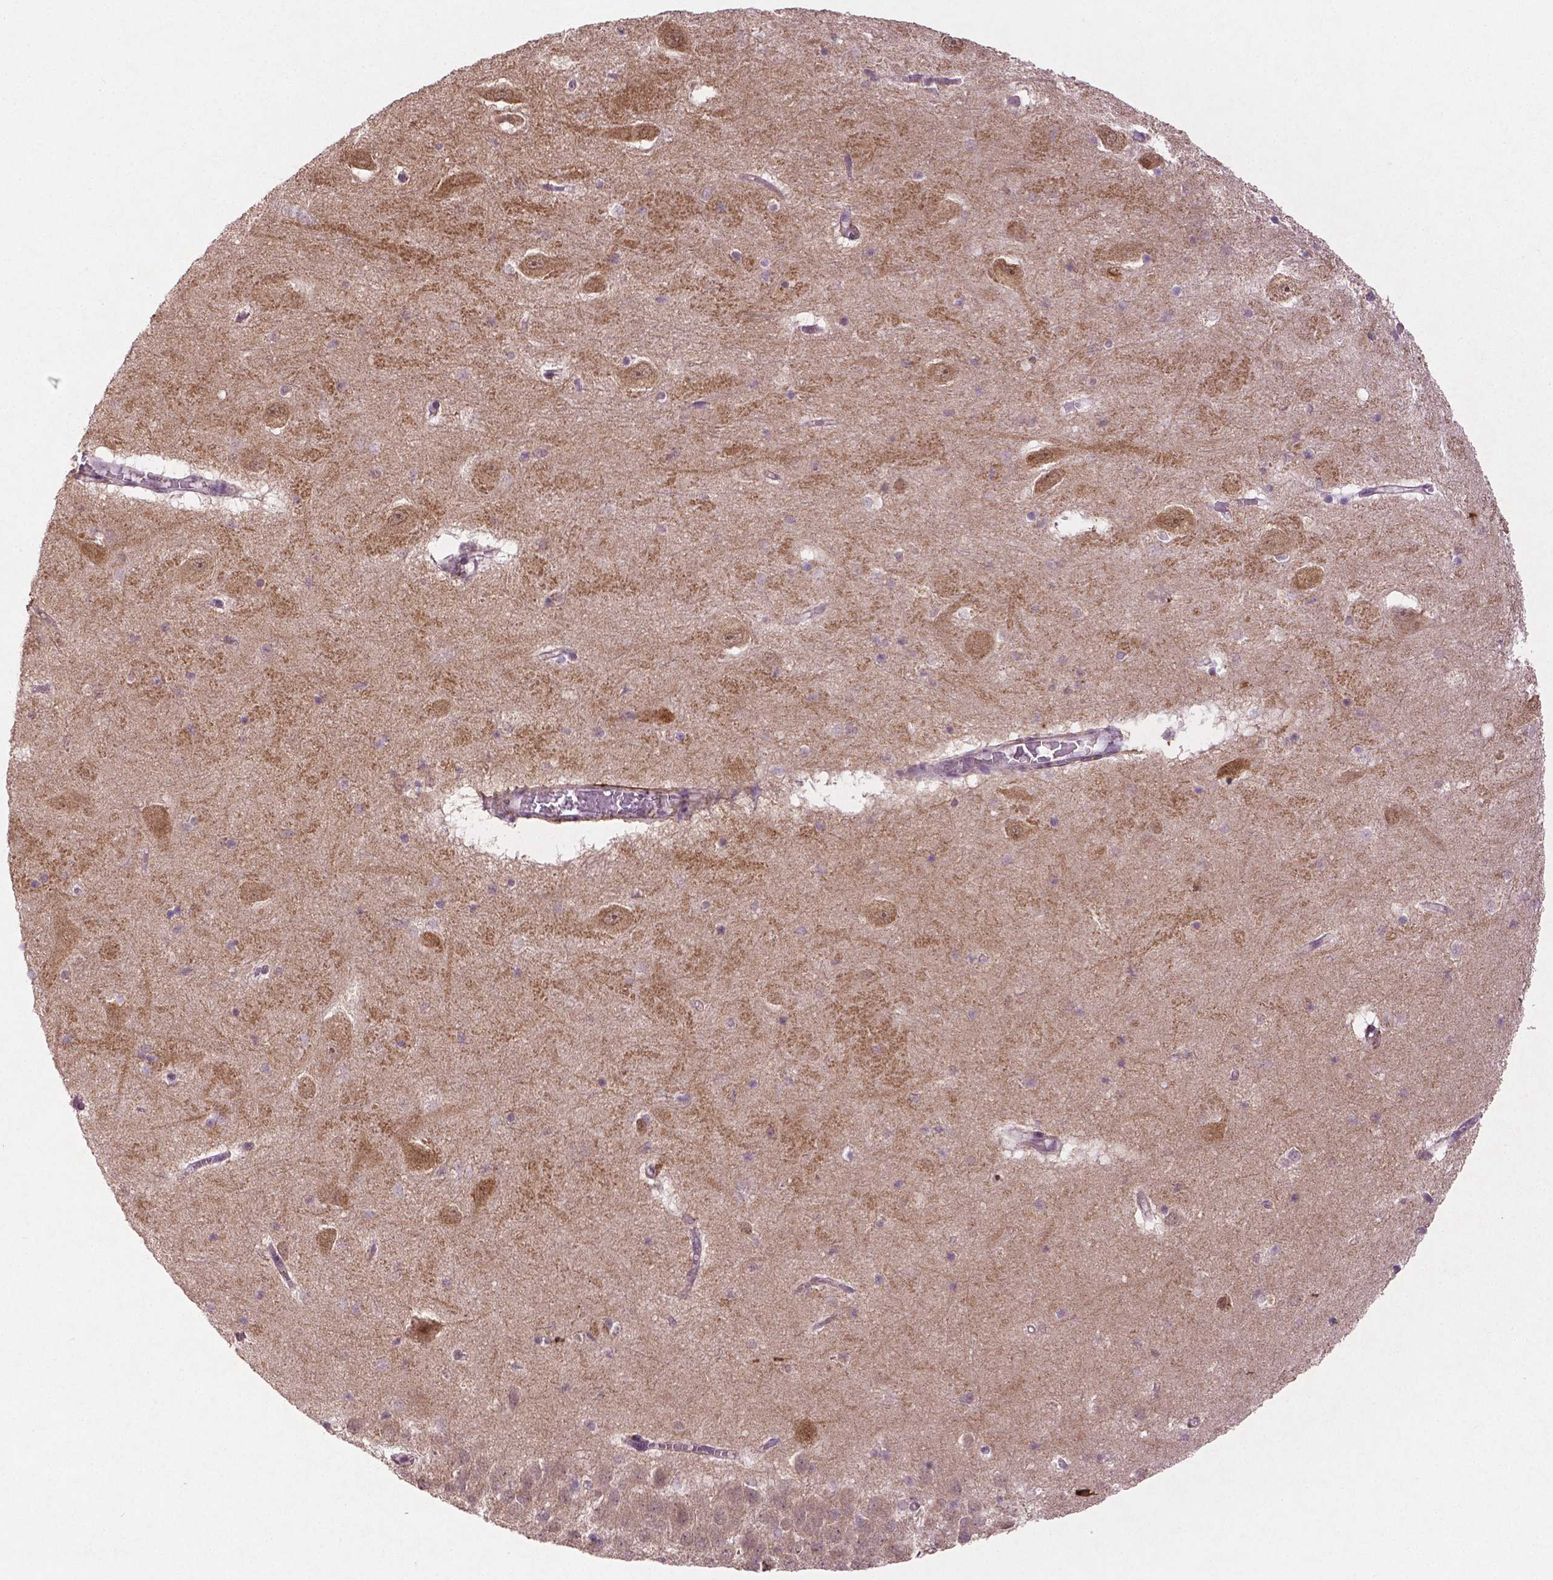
{"staining": {"intensity": "negative", "quantity": "none", "location": "none"}, "tissue": "hippocampus", "cell_type": "Glial cells", "image_type": "normal", "snomed": [{"axis": "morphology", "description": "Normal tissue, NOS"}, {"axis": "topography", "description": "Hippocampus"}], "caption": "An IHC photomicrograph of normal hippocampus is shown. There is no staining in glial cells of hippocampus. (Brightfield microscopy of DAB (3,3'-diaminobenzidine) immunohistochemistry at high magnification).", "gene": "DLG2", "patient": {"sex": "male", "age": 58}}